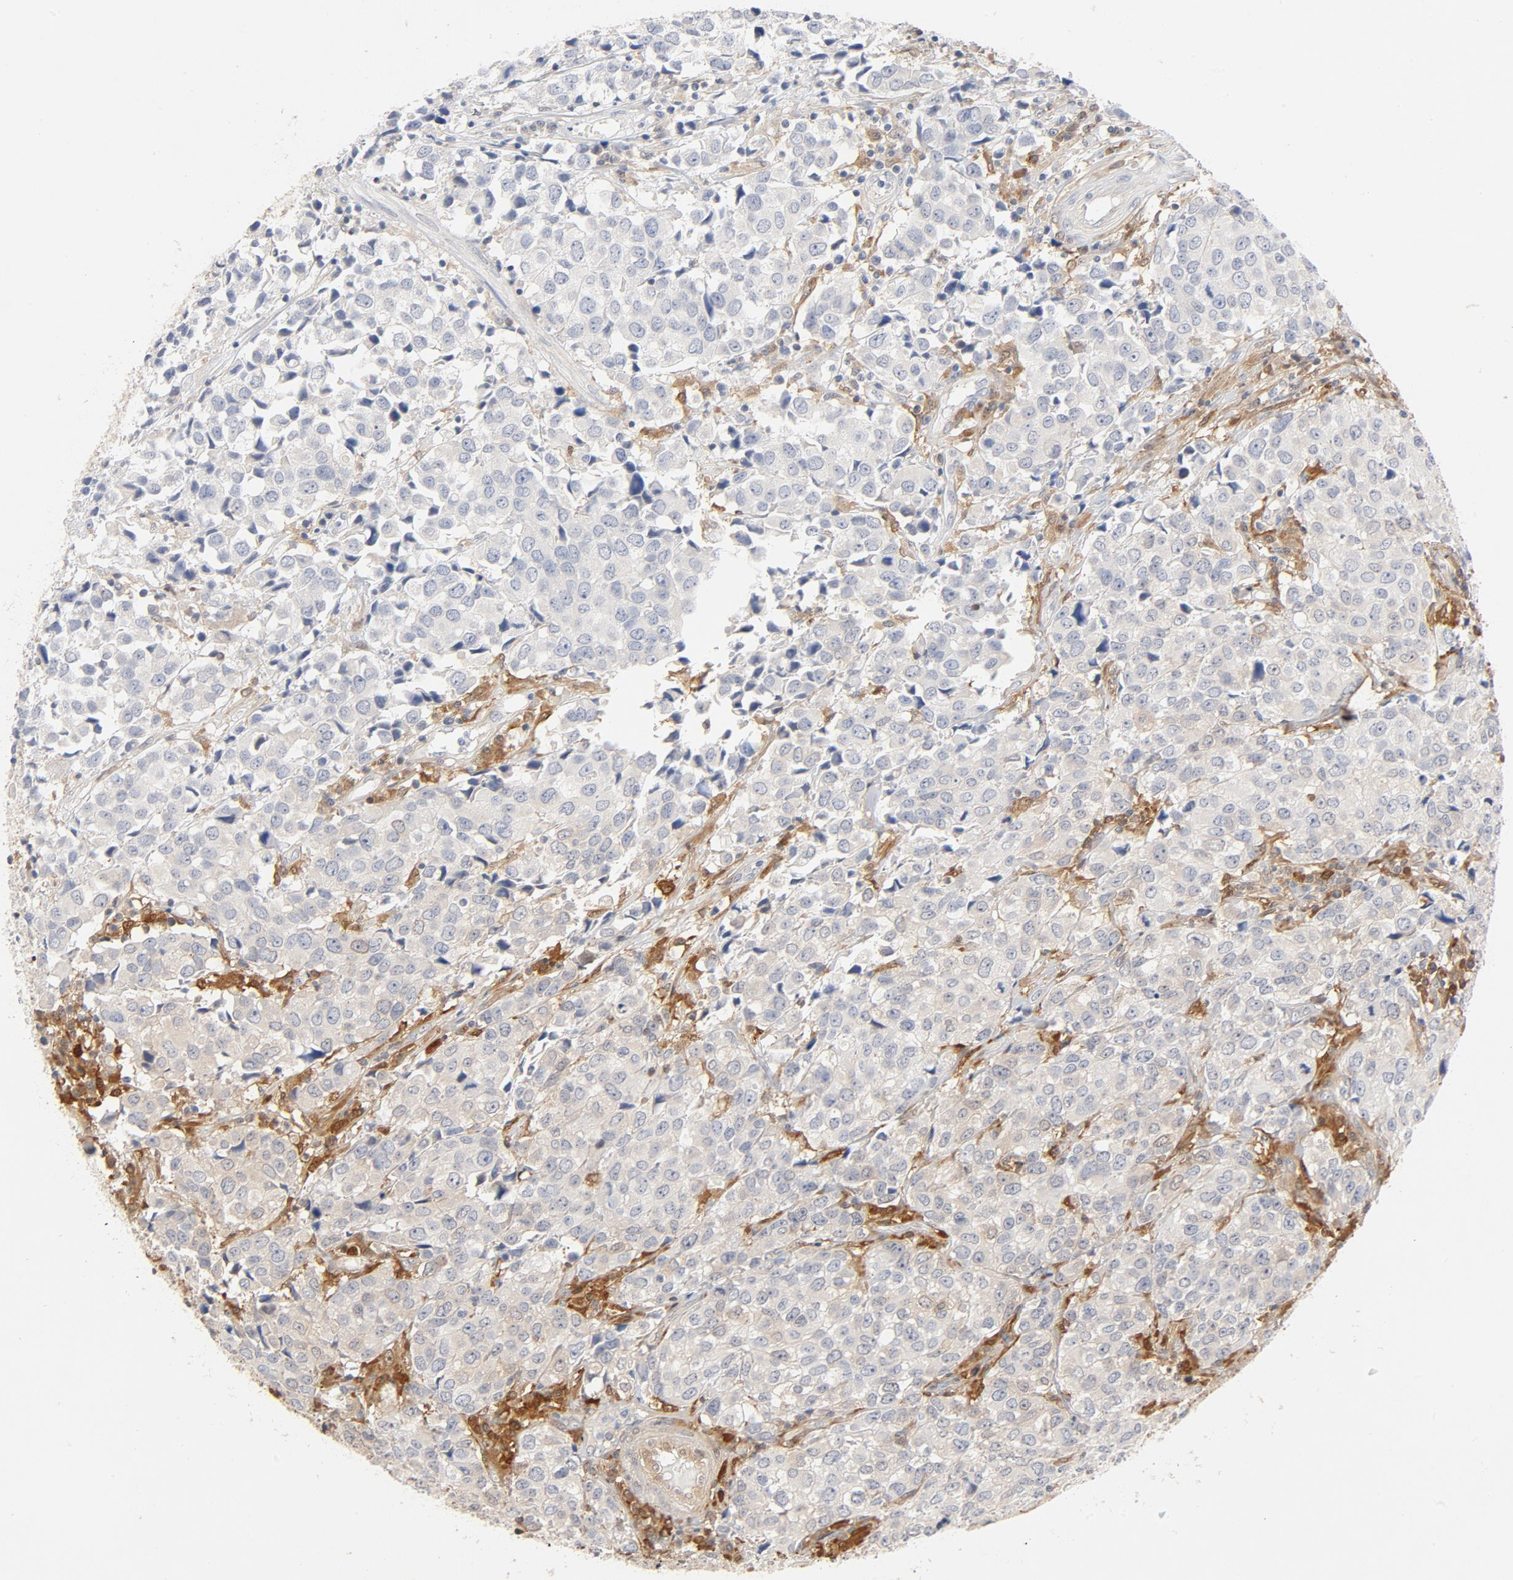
{"staining": {"intensity": "negative", "quantity": "none", "location": "none"}, "tissue": "urothelial cancer", "cell_type": "Tumor cells", "image_type": "cancer", "snomed": [{"axis": "morphology", "description": "Urothelial carcinoma, High grade"}, {"axis": "topography", "description": "Urinary bladder"}], "caption": "IHC image of urothelial carcinoma (high-grade) stained for a protein (brown), which exhibits no staining in tumor cells. (DAB (3,3'-diaminobenzidine) immunohistochemistry (IHC) visualized using brightfield microscopy, high magnification).", "gene": "STAT1", "patient": {"sex": "female", "age": 75}}